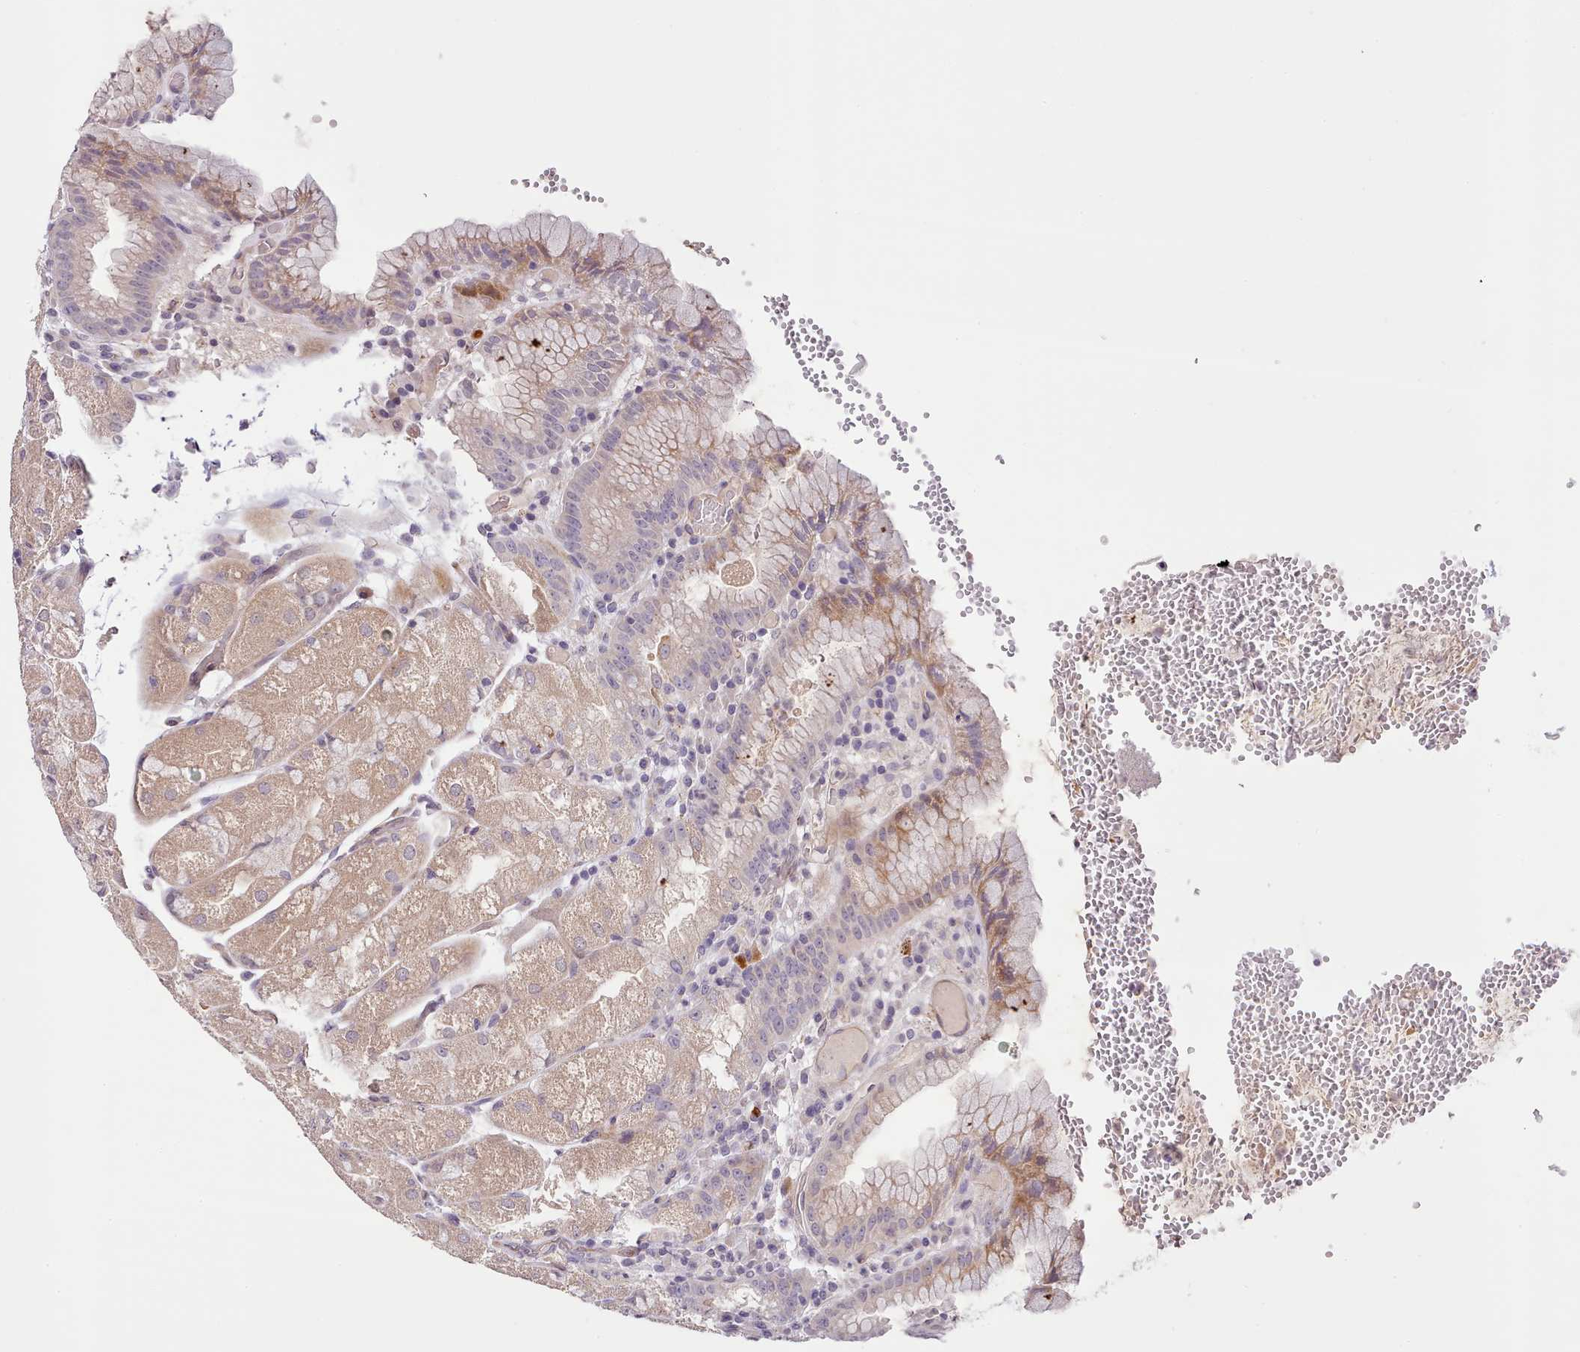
{"staining": {"intensity": "moderate", "quantity": "25%-75%", "location": "cytoplasmic/membranous"}, "tissue": "stomach", "cell_type": "Glandular cells", "image_type": "normal", "snomed": [{"axis": "morphology", "description": "Normal tissue, NOS"}, {"axis": "topography", "description": "Stomach, upper"}], "caption": "Stomach stained for a protein shows moderate cytoplasmic/membranous positivity in glandular cells. The staining was performed using DAB, with brown indicating positive protein expression. Nuclei are stained blue with hematoxylin.", "gene": "ZNF658", "patient": {"sex": "male", "age": 52}}